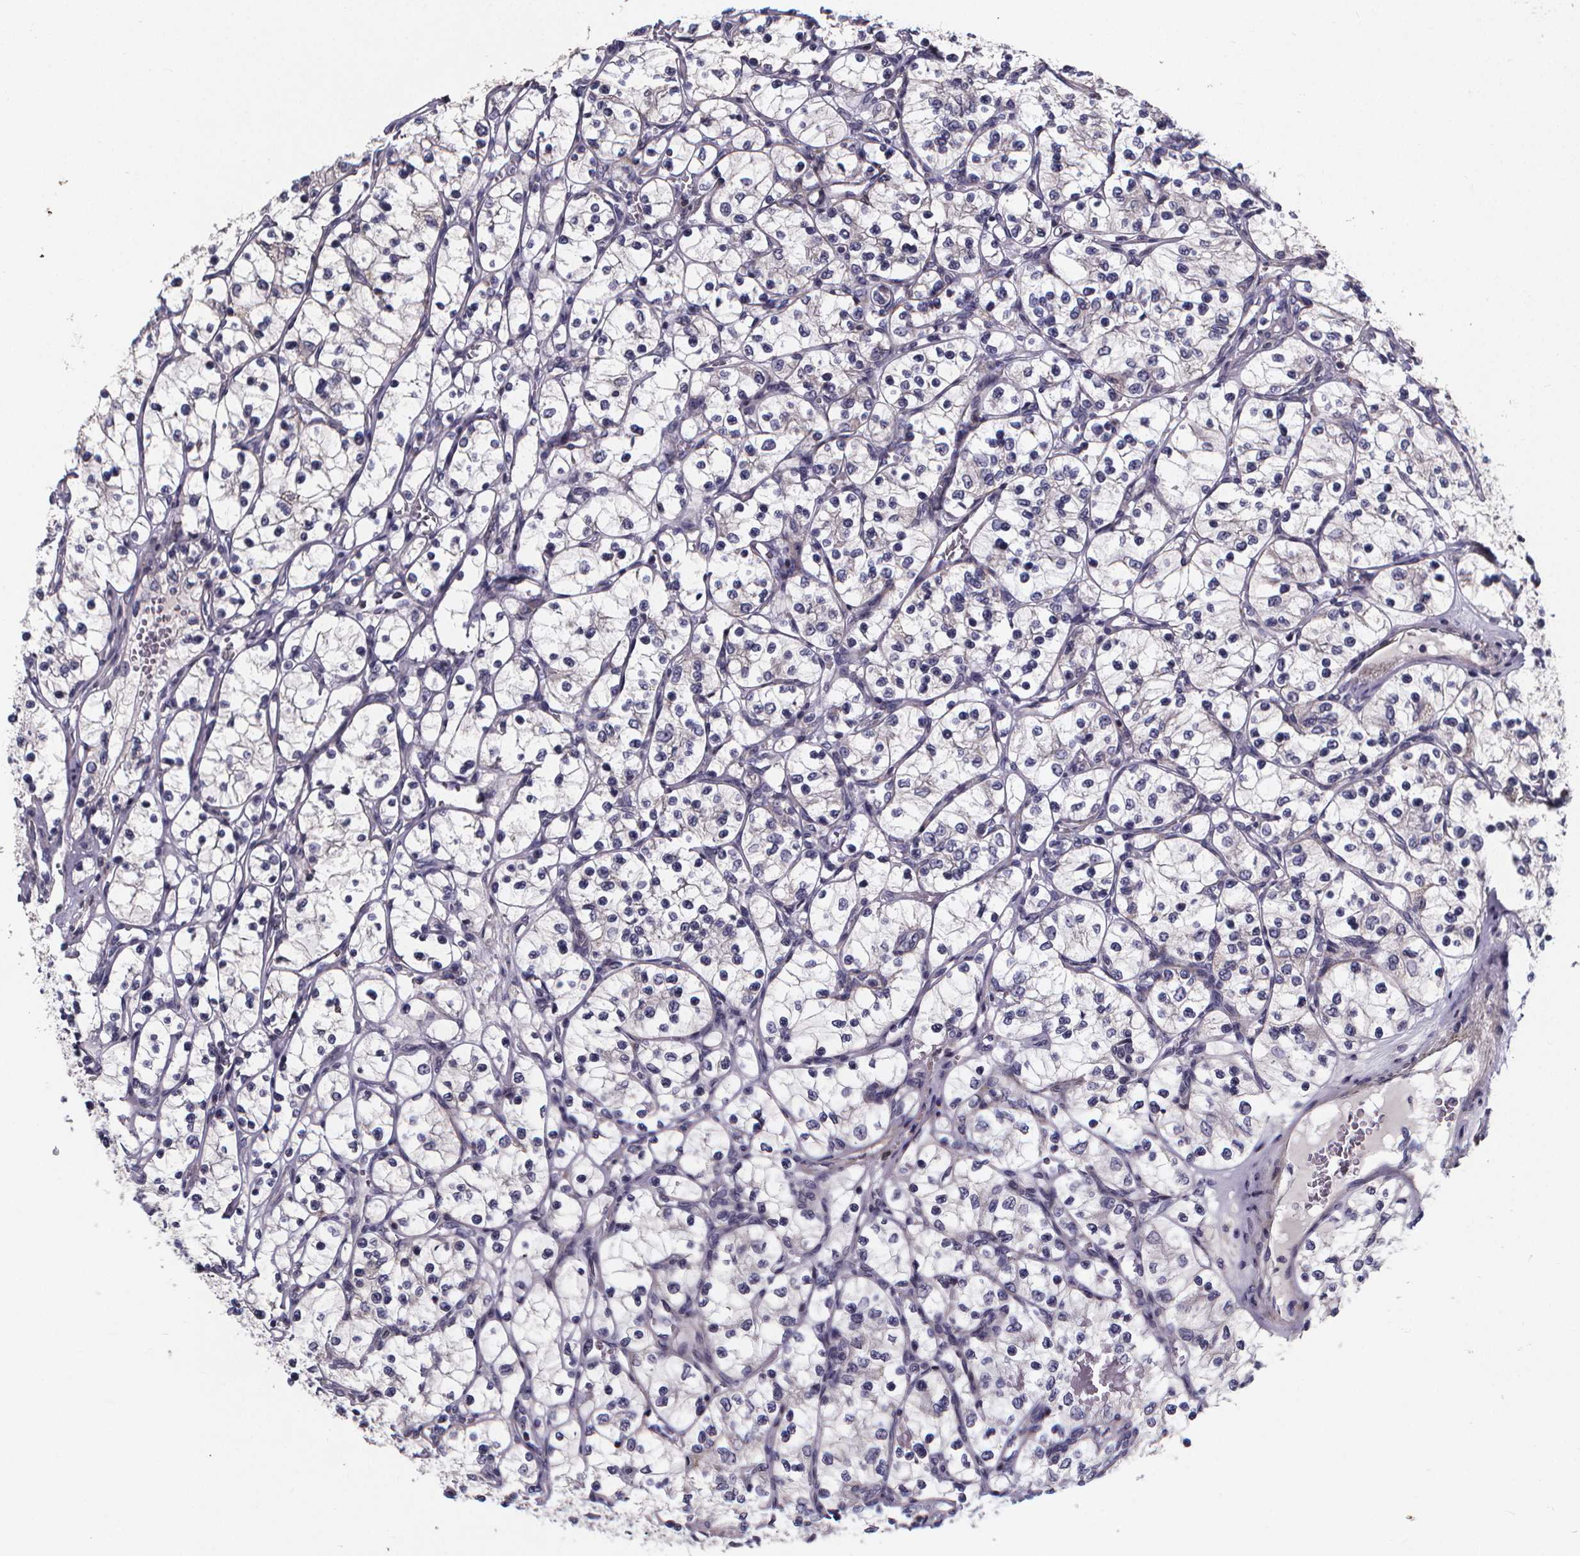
{"staining": {"intensity": "negative", "quantity": "none", "location": "none"}, "tissue": "renal cancer", "cell_type": "Tumor cells", "image_type": "cancer", "snomed": [{"axis": "morphology", "description": "Adenocarcinoma, NOS"}, {"axis": "topography", "description": "Kidney"}], "caption": "Immunohistochemistry (IHC) photomicrograph of renal adenocarcinoma stained for a protein (brown), which displays no positivity in tumor cells.", "gene": "FBXW2", "patient": {"sex": "female", "age": 69}}